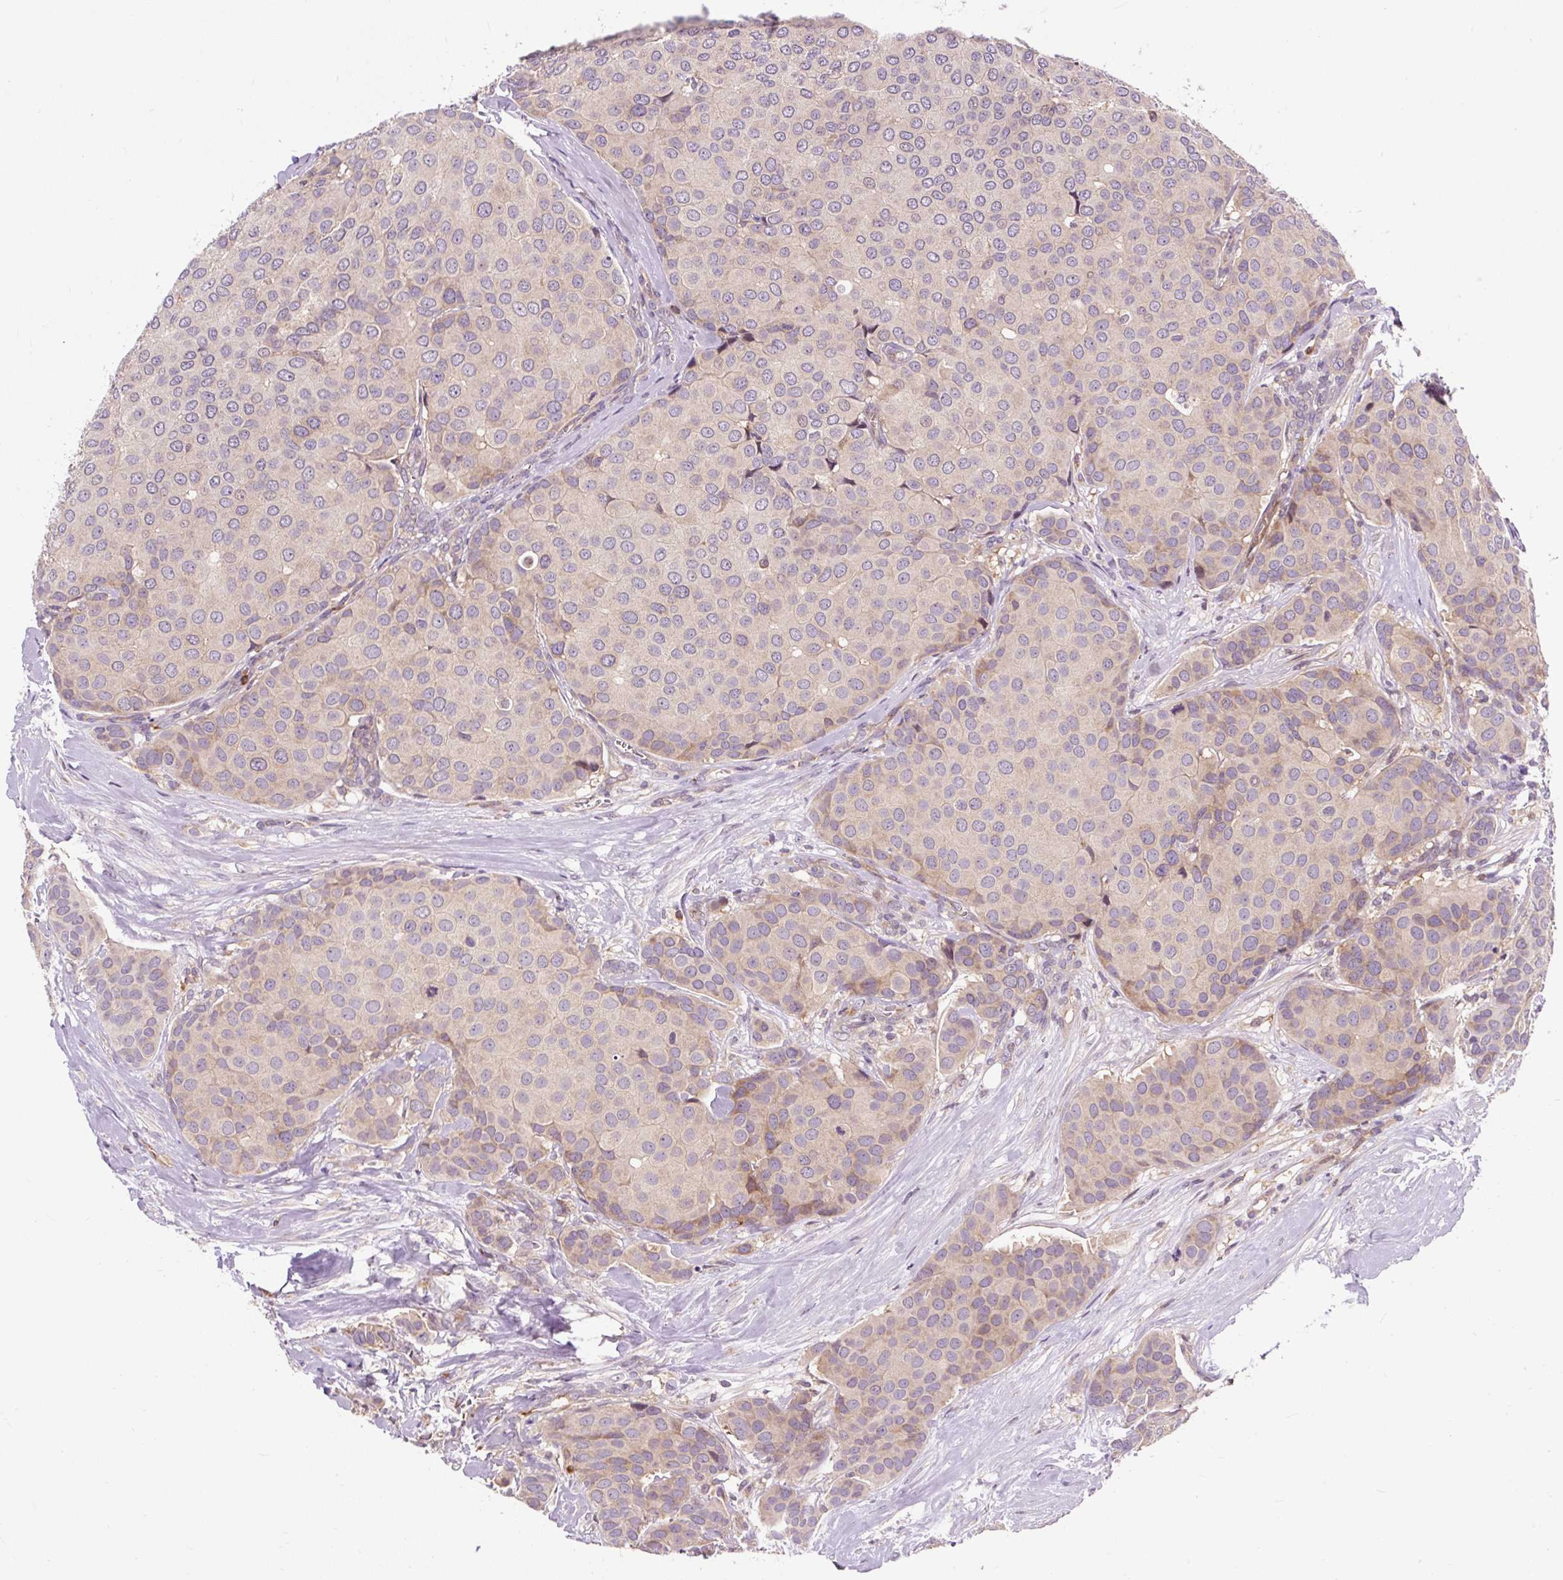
{"staining": {"intensity": "weak", "quantity": "<25%", "location": "cytoplasmic/membranous"}, "tissue": "breast cancer", "cell_type": "Tumor cells", "image_type": "cancer", "snomed": [{"axis": "morphology", "description": "Duct carcinoma"}, {"axis": "topography", "description": "Breast"}], "caption": "Tumor cells are negative for brown protein staining in breast cancer. (DAB immunohistochemistry with hematoxylin counter stain).", "gene": "CISD3", "patient": {"sex": "female", "age": 70}}